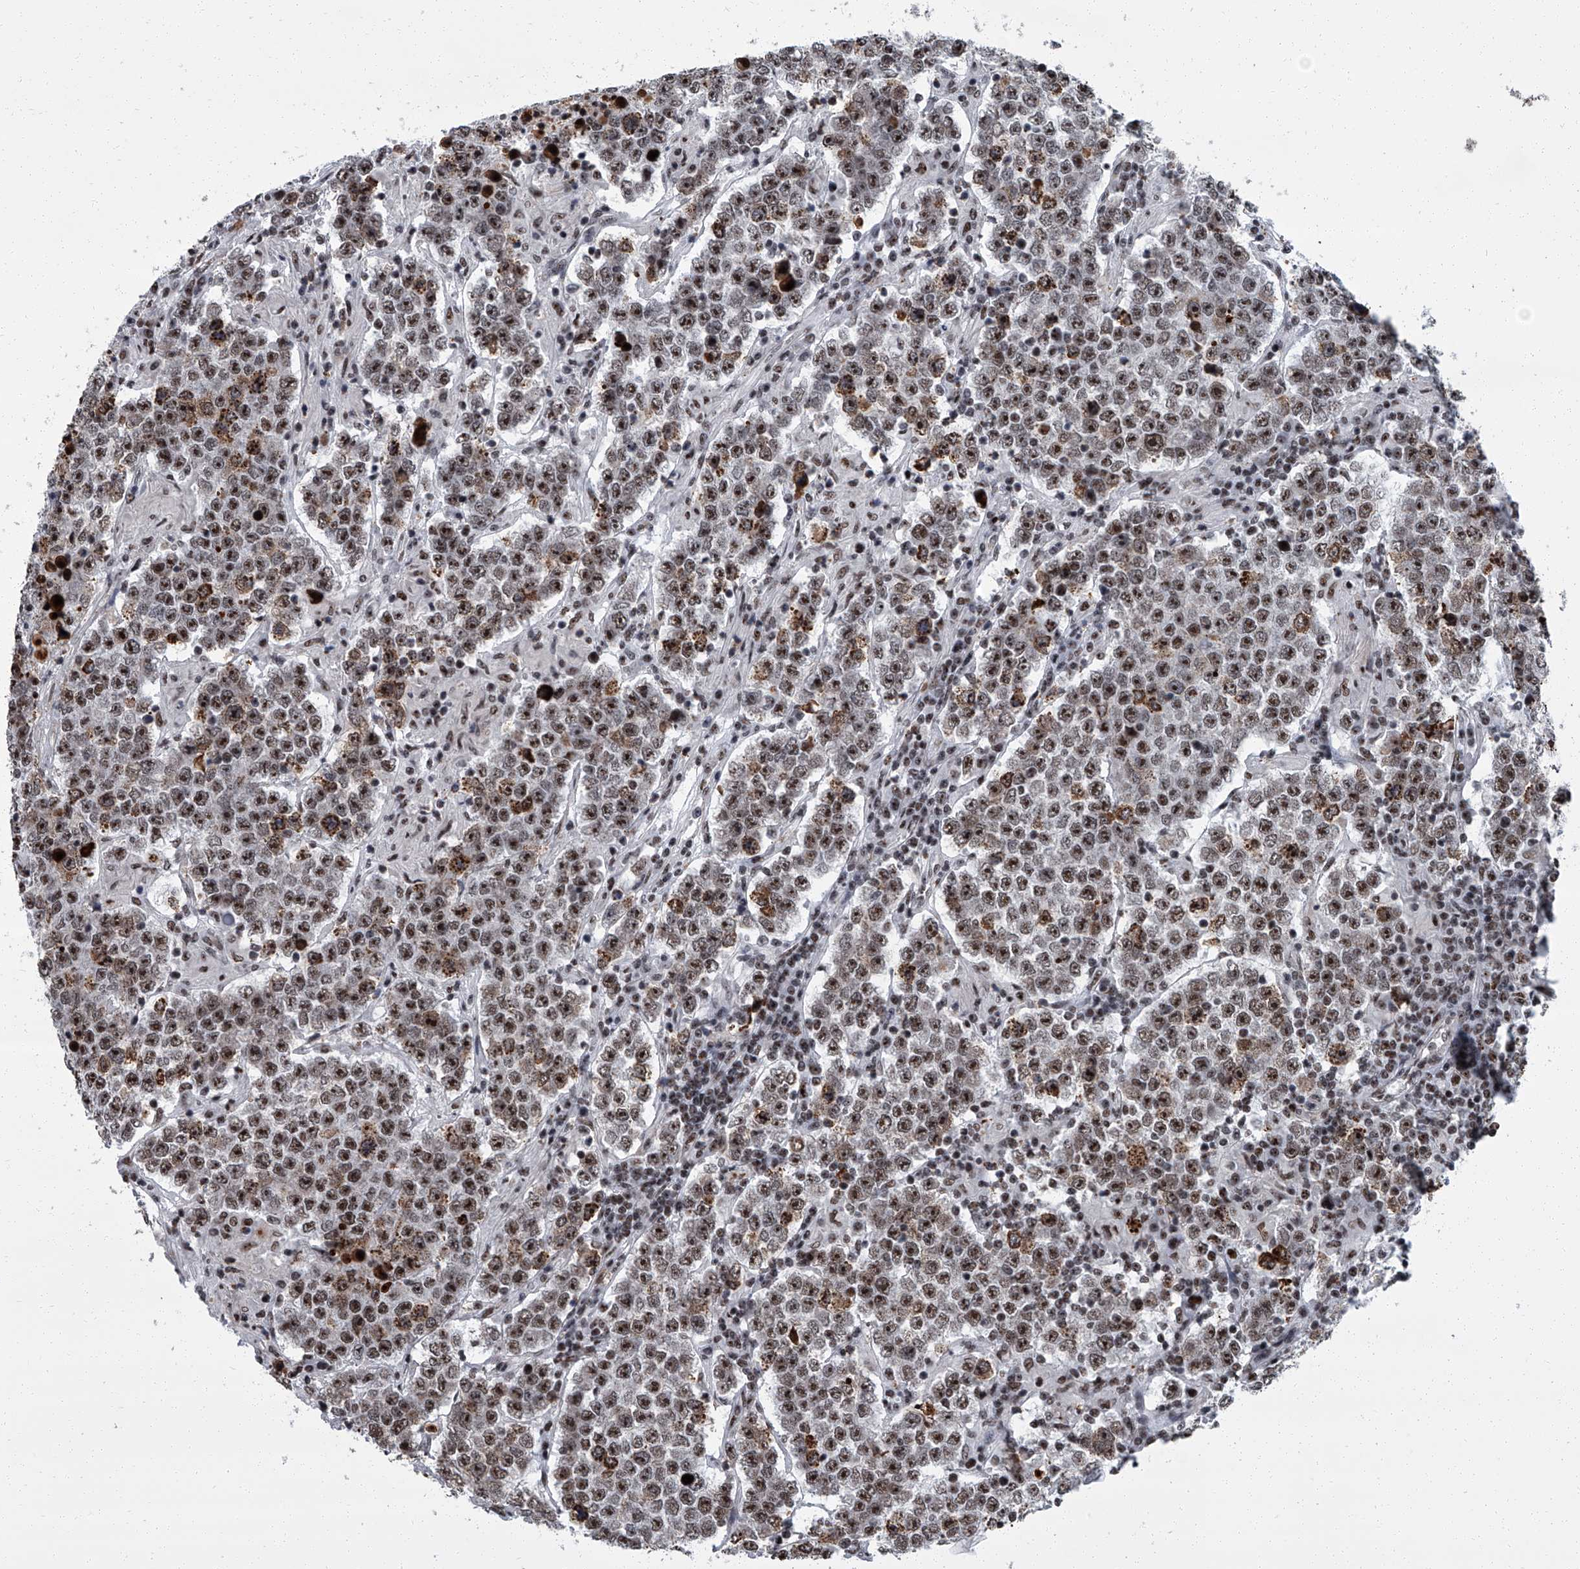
{"staining": {"intensity": "moderate", "quantity": ">75%", "location": "nuclear"}, "tissue": "testis cancer", "cell_type": "Tumor cells", "image_type": "cancer", "snomed": [{"axis": "morphology", "description": "Normal tissue, NOS"}, {"axis": "morphology", "description": "Urothelial carcinoma, High grade"}, {"axis": "morphology", "description": "Seminoma, NOS"}, {"axis": "morphology", "description": "Carcinoma, Embryonal, NOS"}, {"axis": "topography", "description": "Urinary bladder"}, {"axis": "topography", "description": "Testis"}], "caption": "Embryonal carcinoma (testis) tissue shows moderate nuclear positivity in approximately >75% of tumor cells", "gene": "ZNF518B", "patient": {"sex": "male", "age": 41}}